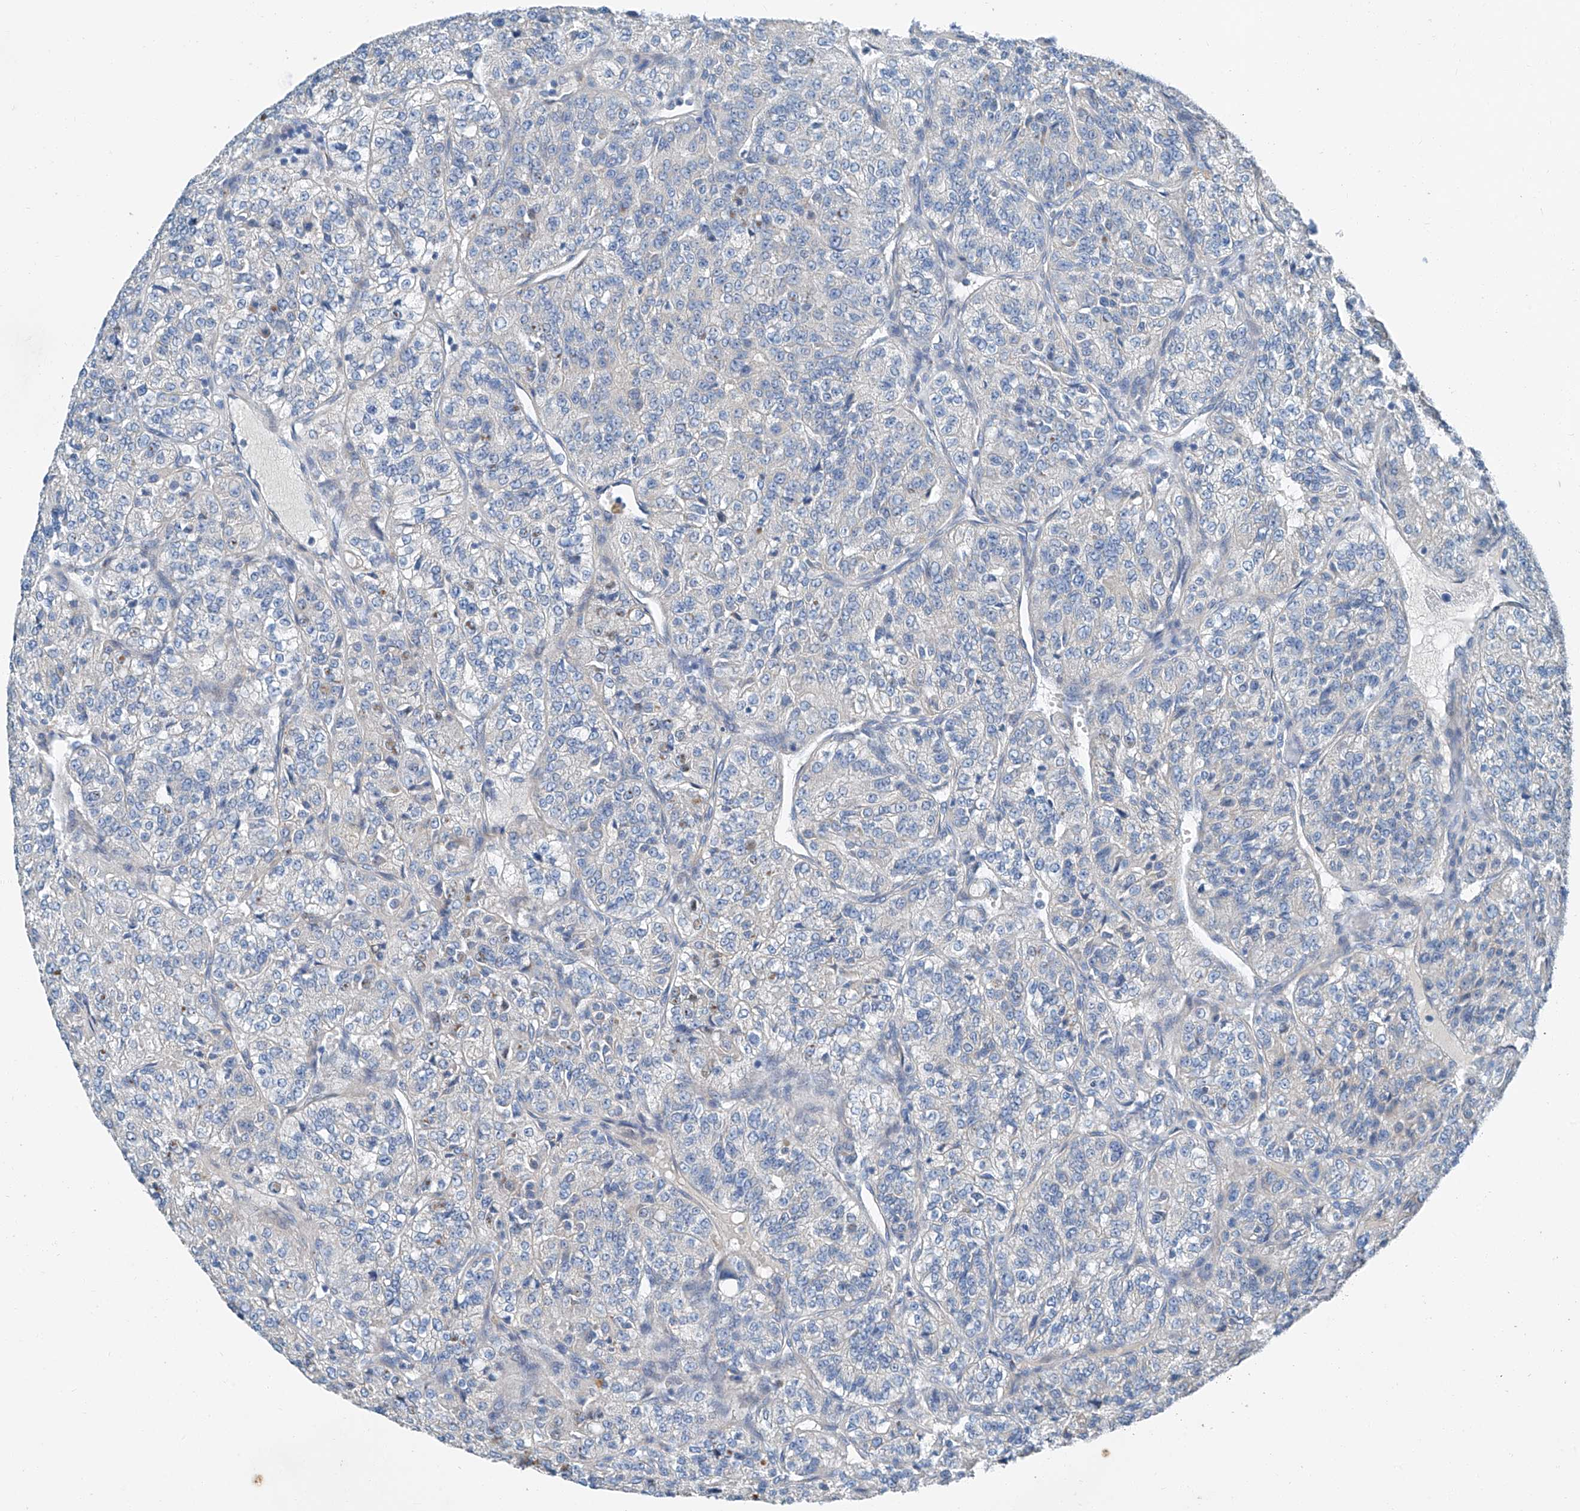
{"staining": {"intensity": "negative", "quantity": "none", "location": "none"}, "tissue": "renal cancer", "cell_type": "Tumor cells", "image_type": "cancer", "snomed": [{"axis": "morphology", "description": "Adenocarcinoma, NOS"}, {"axis": "topography", "description": "Kidney"}], "caption": "Tumor cells show no significant protein positivity in adenocarcinoma (renal). Nuclei are stained in blue.", "gene": "MDGA1", "patient": {"sex": "female", "age": 63}}